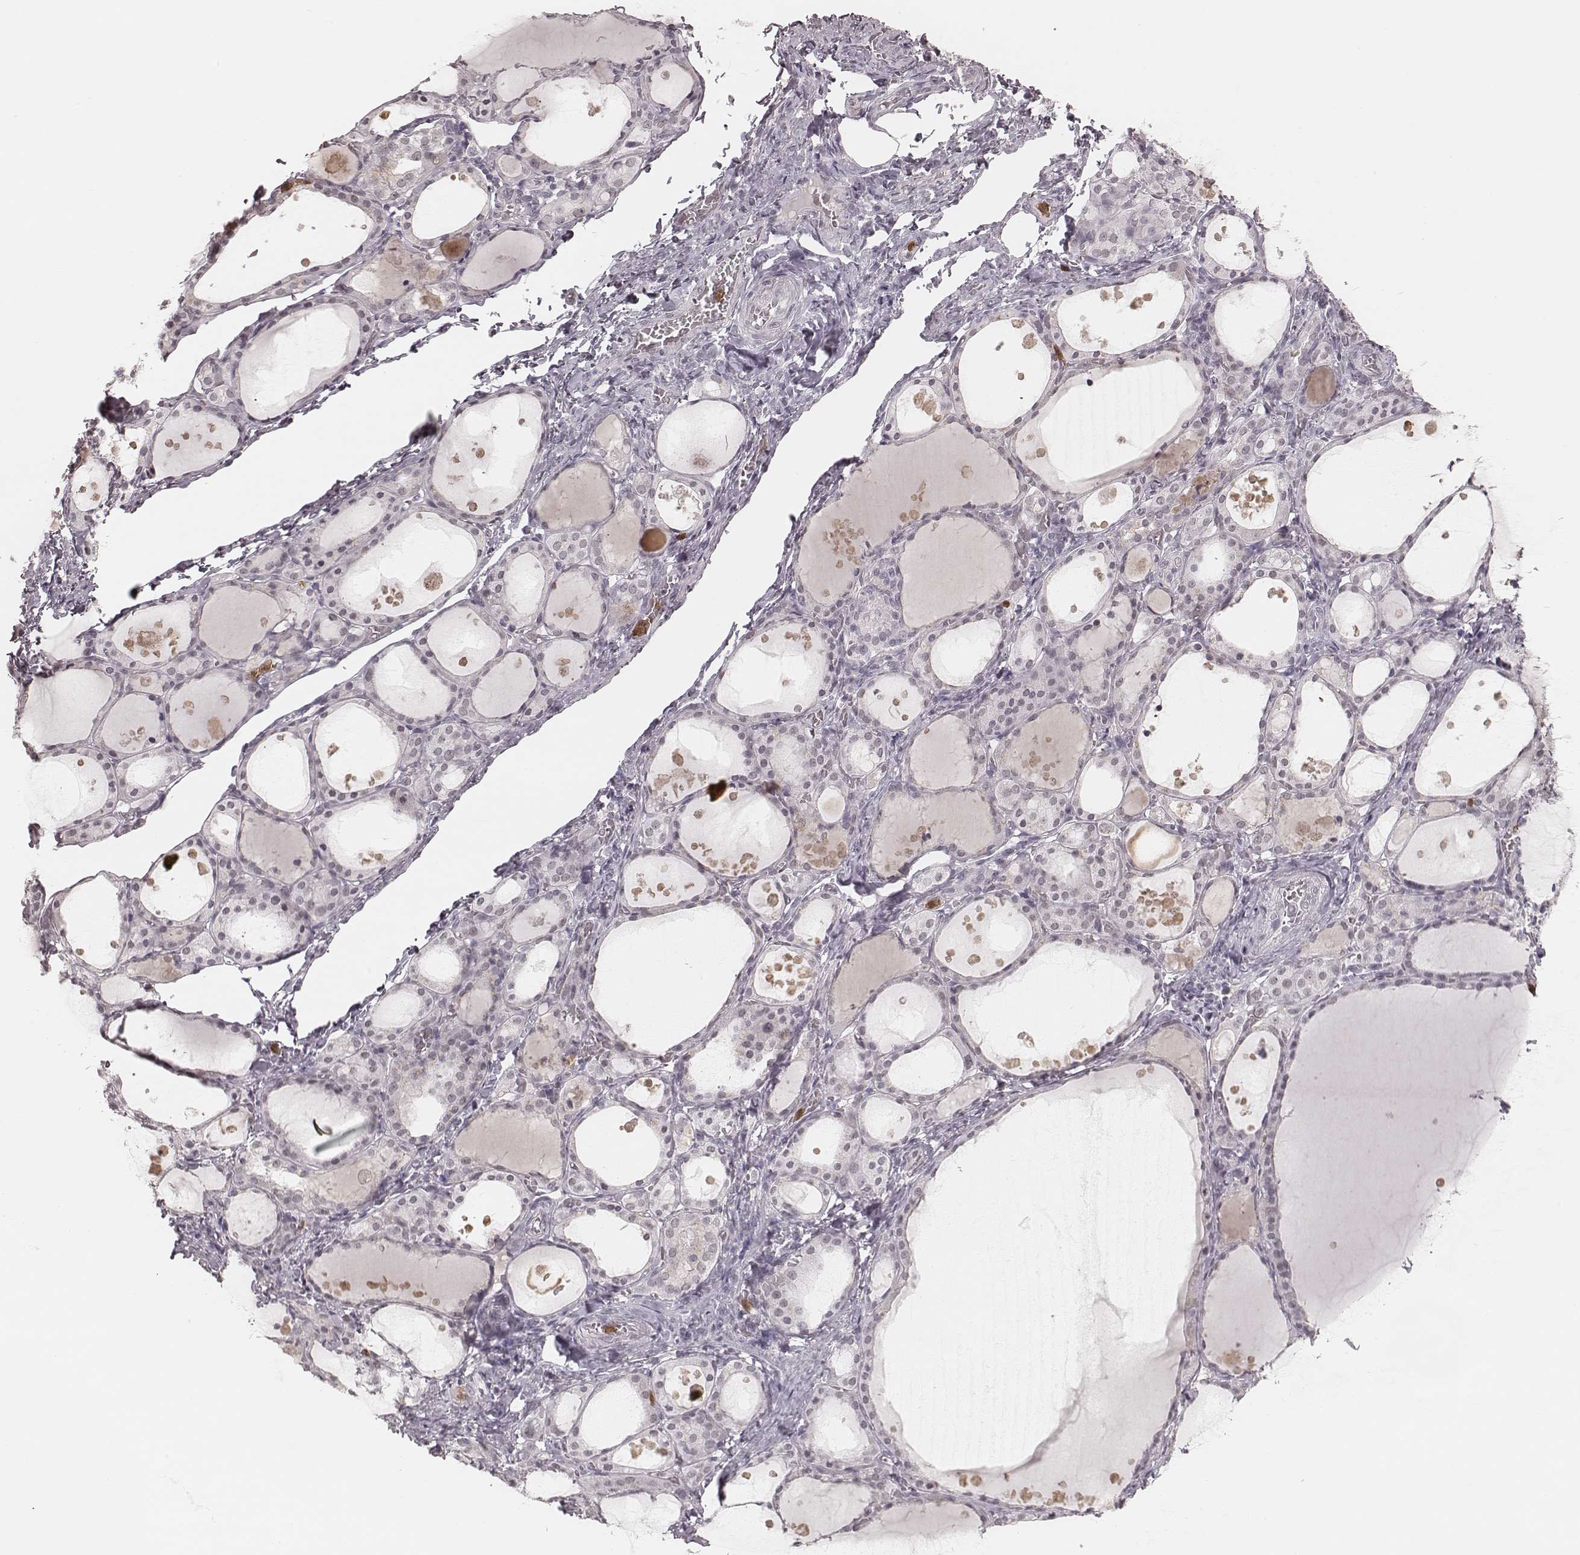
{"staining": {"intensity": "negative", "quantity": "none", "location": "none"}, "tissue": "thyroid gland", "cell_type": "Glandular cells", "image_type": "normal", "snomed": [{"axis": "morphology", "description": "Normal tissue, NOS"}, {"axis": "topography", "description": "Thyroid gland"}], "caption": "An immunohistochemistry histopathology image of benign thyroid gland is shown. There is no staining in glandular cells of thyroid gland. The staining is performed using DAB (3,3'-diaminobenzidine) brown chromogen with nuclei counter-stained in using hematoxylin.", "gene": "KITLG", "patient": {"sex": "male", "age": 68}}